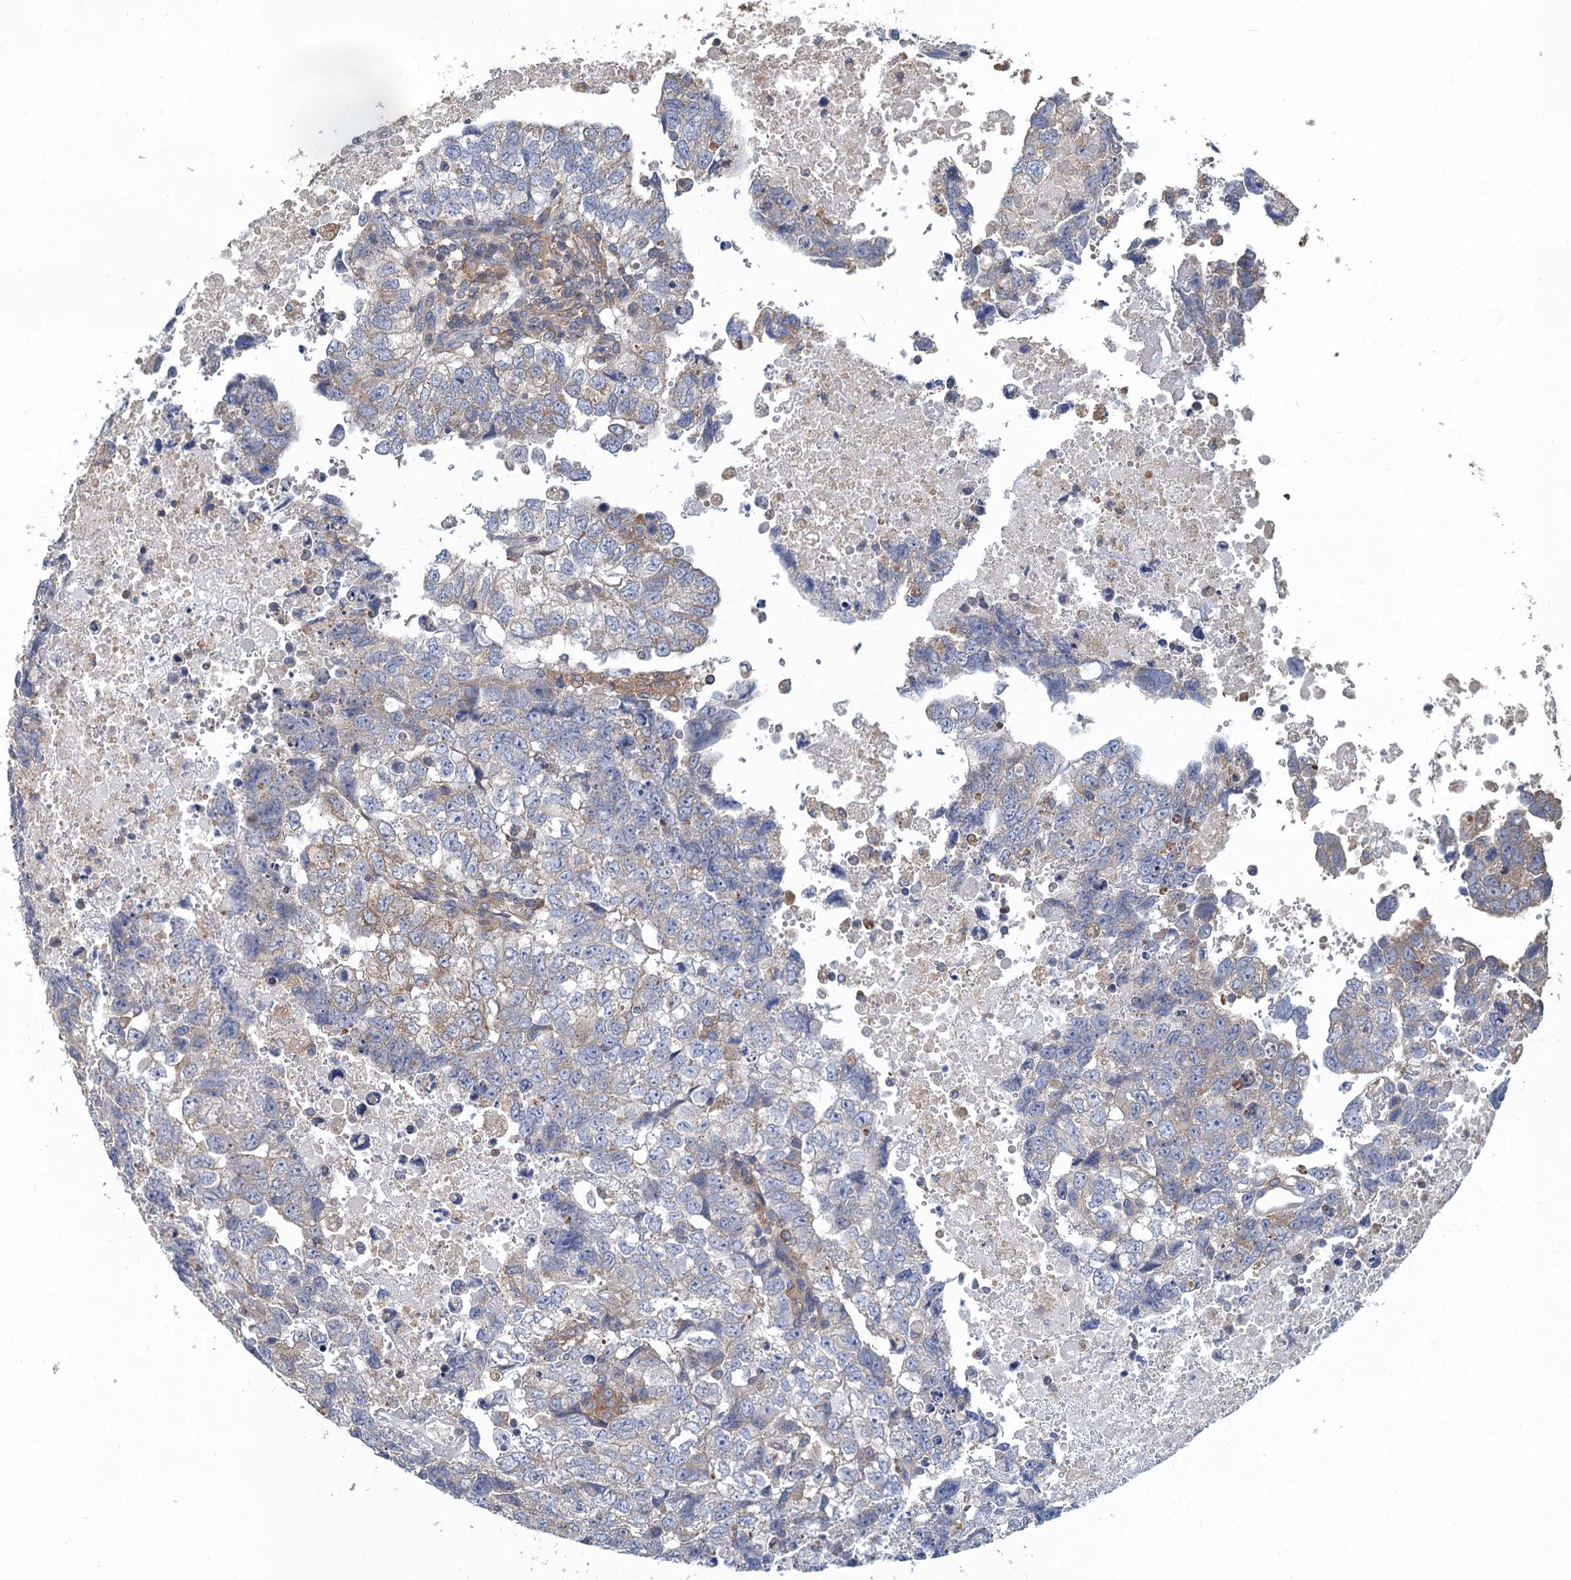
{"staining": {"intensity": "weak", "quantity": "<25%", "location": "cytoplasmic/membranous"}, "tissue": "testis cancer", "cell_type": "Tumor cells", "image_type": "cancer", "snomed": [{"axis": "morphology", "description": "Carcinoma, Embryonal, NOS"}, {"axis": "topography", "description": "Testis"}], "caption": "The photomicrograph exhibits no significant staining in tumor cells of testis embryonal carcinoma.", "gene": "SNAP29", "patient": {"sex": "male", "age": 37}}